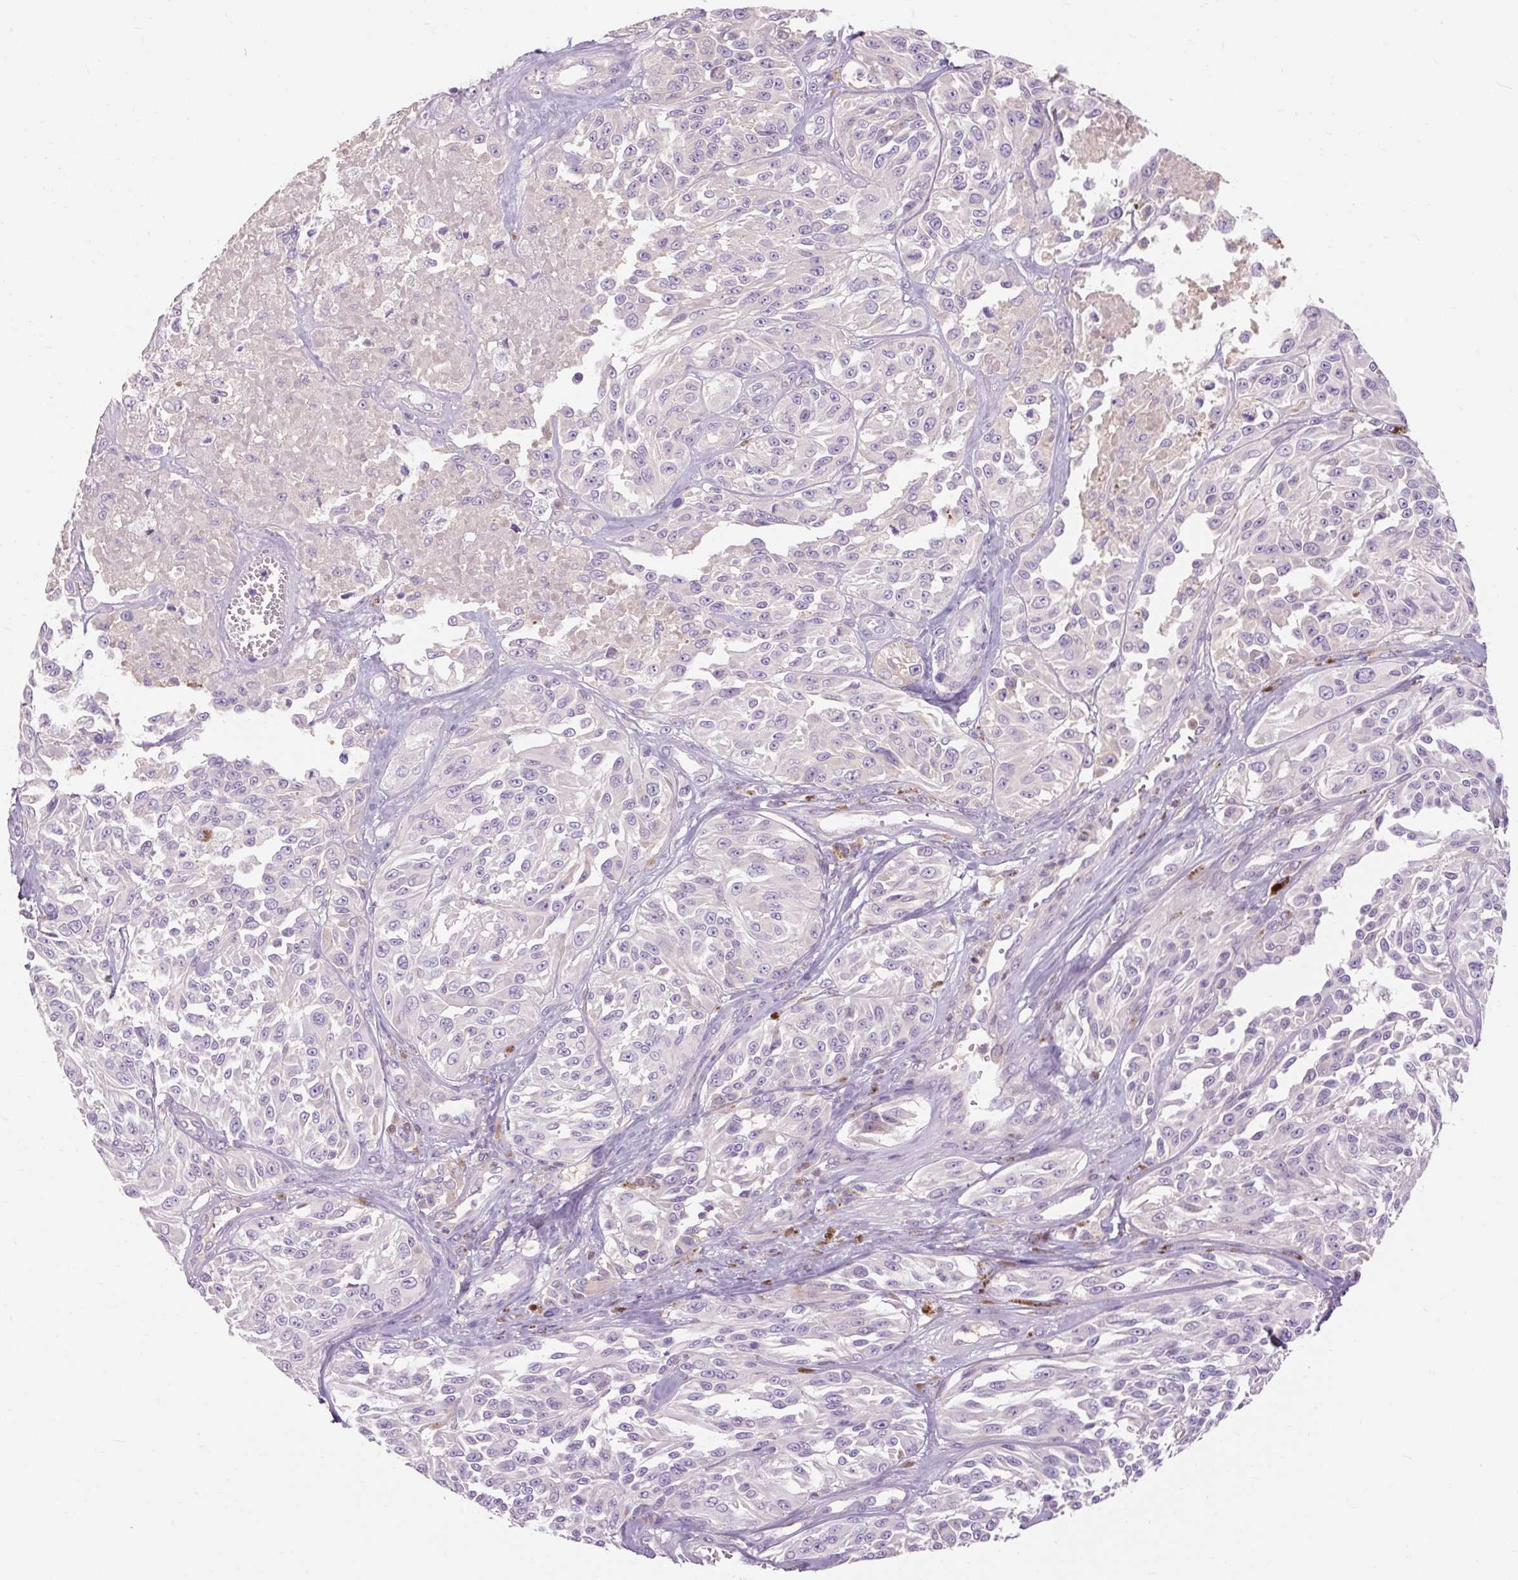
{"staining": {"intensity": "negative", "quantity": "none", "location": "none"}, "tissue": "melanoma", "cell_type": "Tumor cells", "image_type": "cancer", "snomed": [{"axis": "morphology", "description": "Malignant melanoma, NOS"}, {"axis": "topography", "description": "Skin"}], "caption": "A photomicrograph of human malignant melanoma is negative for staining in tumor cells.", "gene": "TIGD2", "patient": {"sex": "male", "age": 94}}